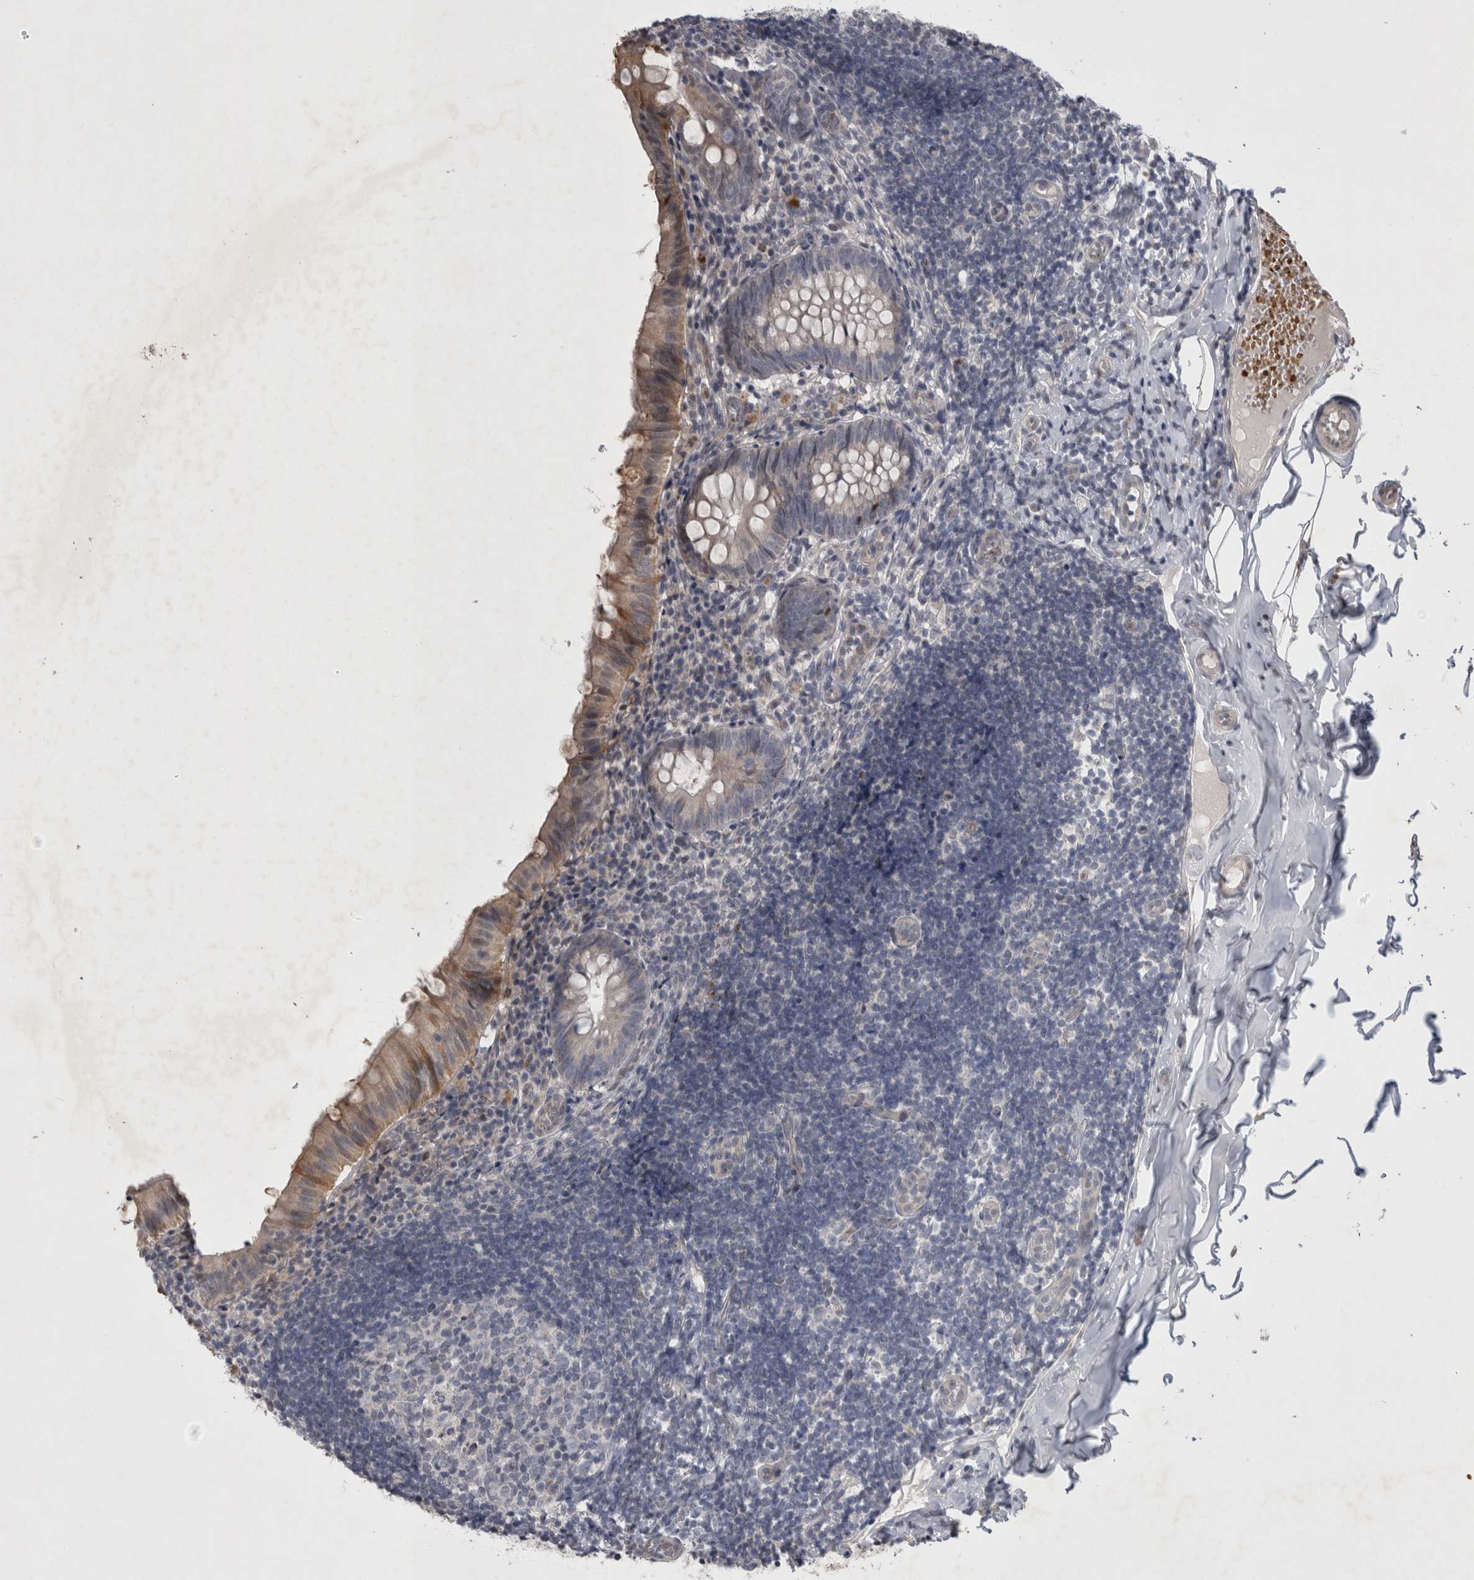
{"staining": {"intensity": "moderate", "quantity": "25%-75%", "location": "cytoplasmic/membranous,nuclear"}, "tissue": "appendix", "cell_type": "Glandular cells", "image_type": "normal", "snomed": [{"axis": "morphology", "description": "Normal tissue, NOS"}, {"axis": "topography", "description": "Appendix"}], "caption": "About 25%-75% of glandular cells in normal appendix reveal moderate cytoplasmic/membranous,nuclear protein staining as visualized by brown immunohistochemical staining.", "gene": "IFI44", "patient": {"sex": "male", "age": 8}}